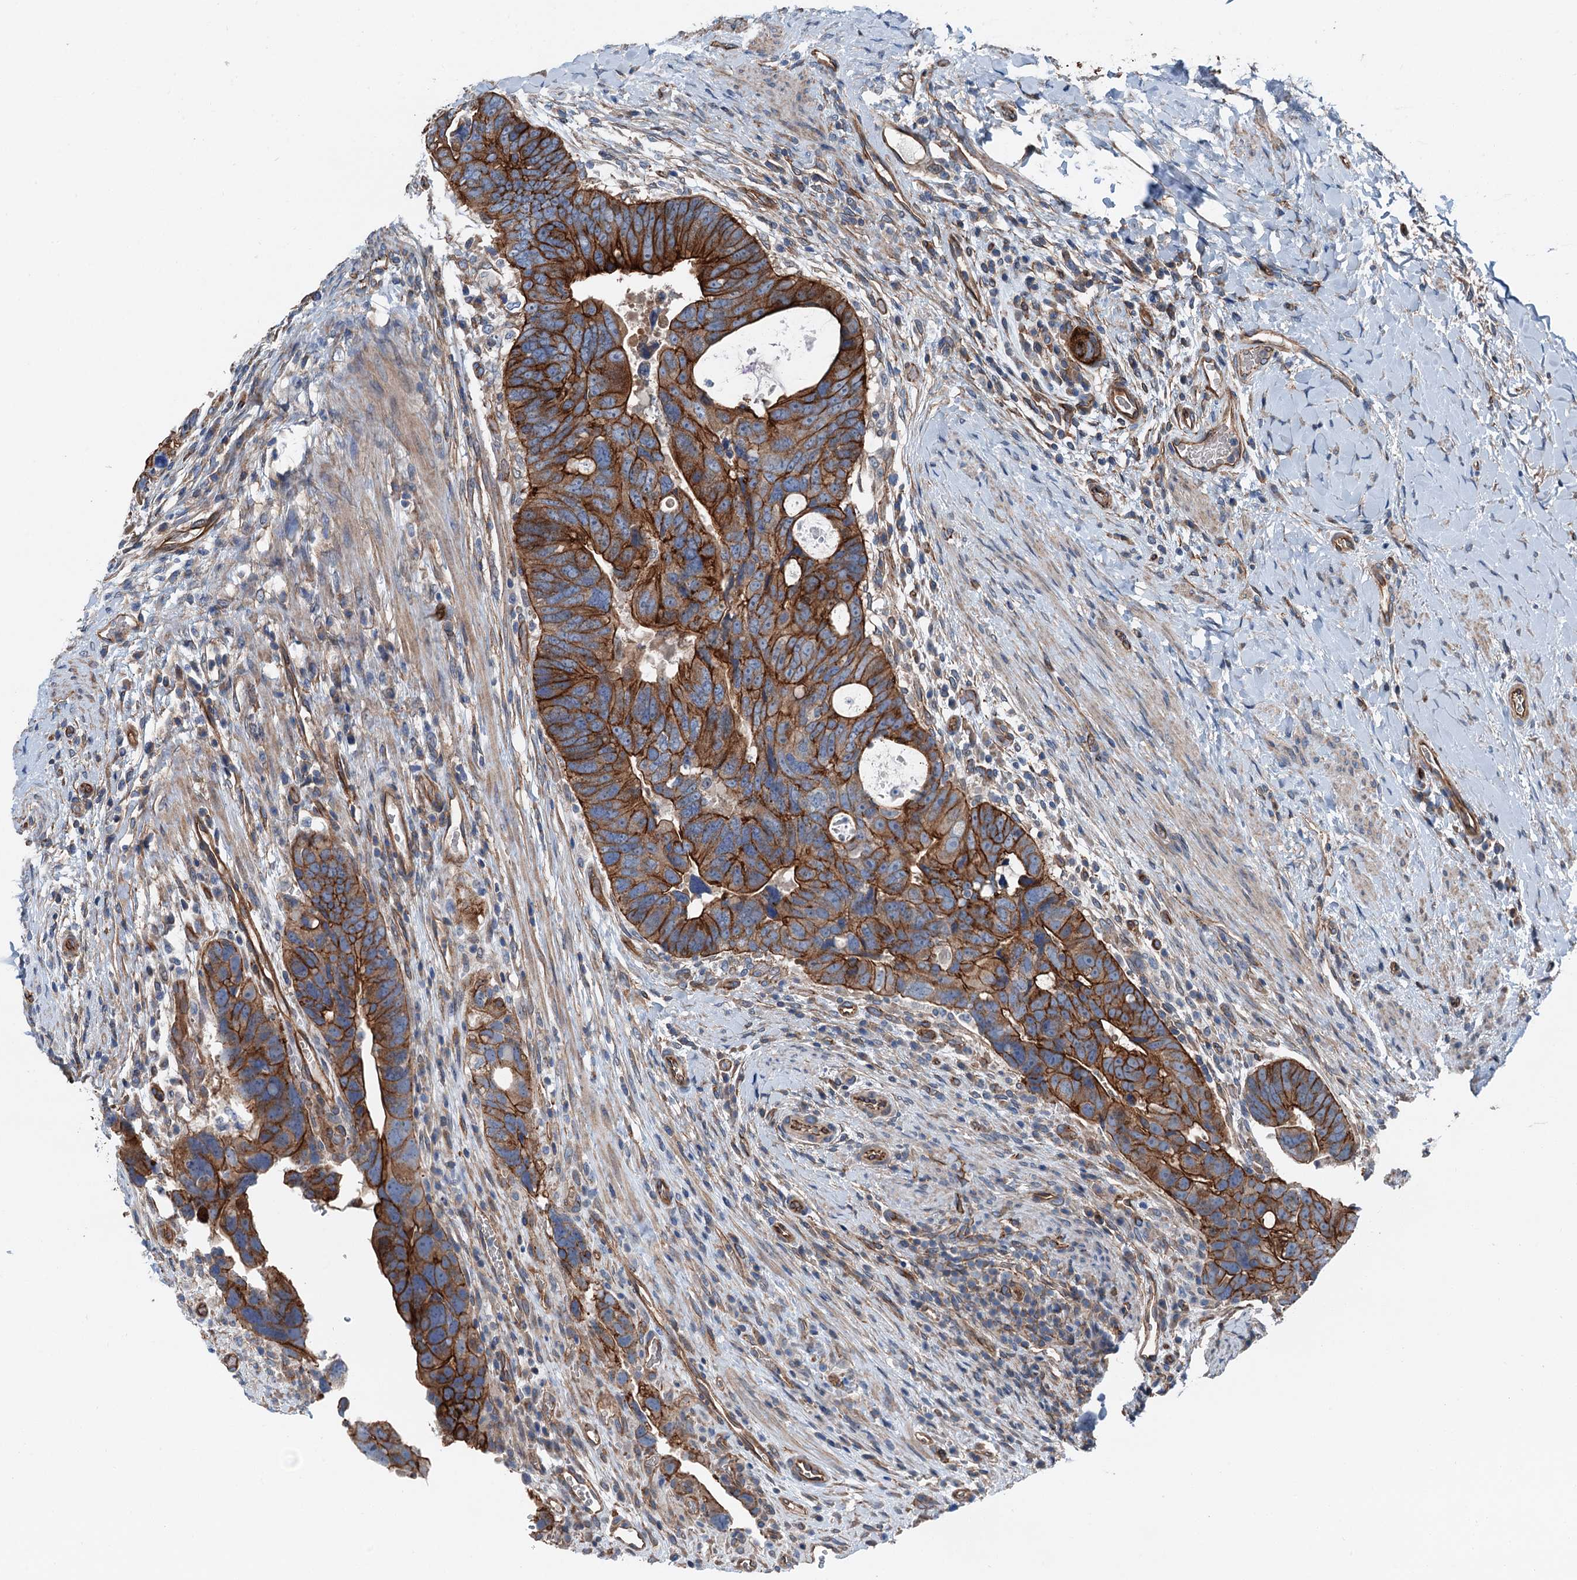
{"staining": {"intensity": "strong", "quantity": ">75%", "location": "cytoplasmic/membranous"}, "tissue": "colorectal cancer", "cell_type": "Tumor cells", "image_type": "cancer", "snomed": [{"axis": "morphology", "description": "Adenocarcinoma, NOS"}, {"axis": "topography", "description": "Rectum"}], "caption": "Protein positivity by immunohistochemistry reveals strong cytoplasmic/membranous expression in approximately >75% of tumor cells in adenocarcinoma (colorectal). Using DAB (3,3'-diaminobenzidine) (brown) and hematoxylin (blue) stains, captured at high magnification using brightfield microscopy.", "gene": "NMRAL1", "patient": {"sex": "male", "age": 59}}